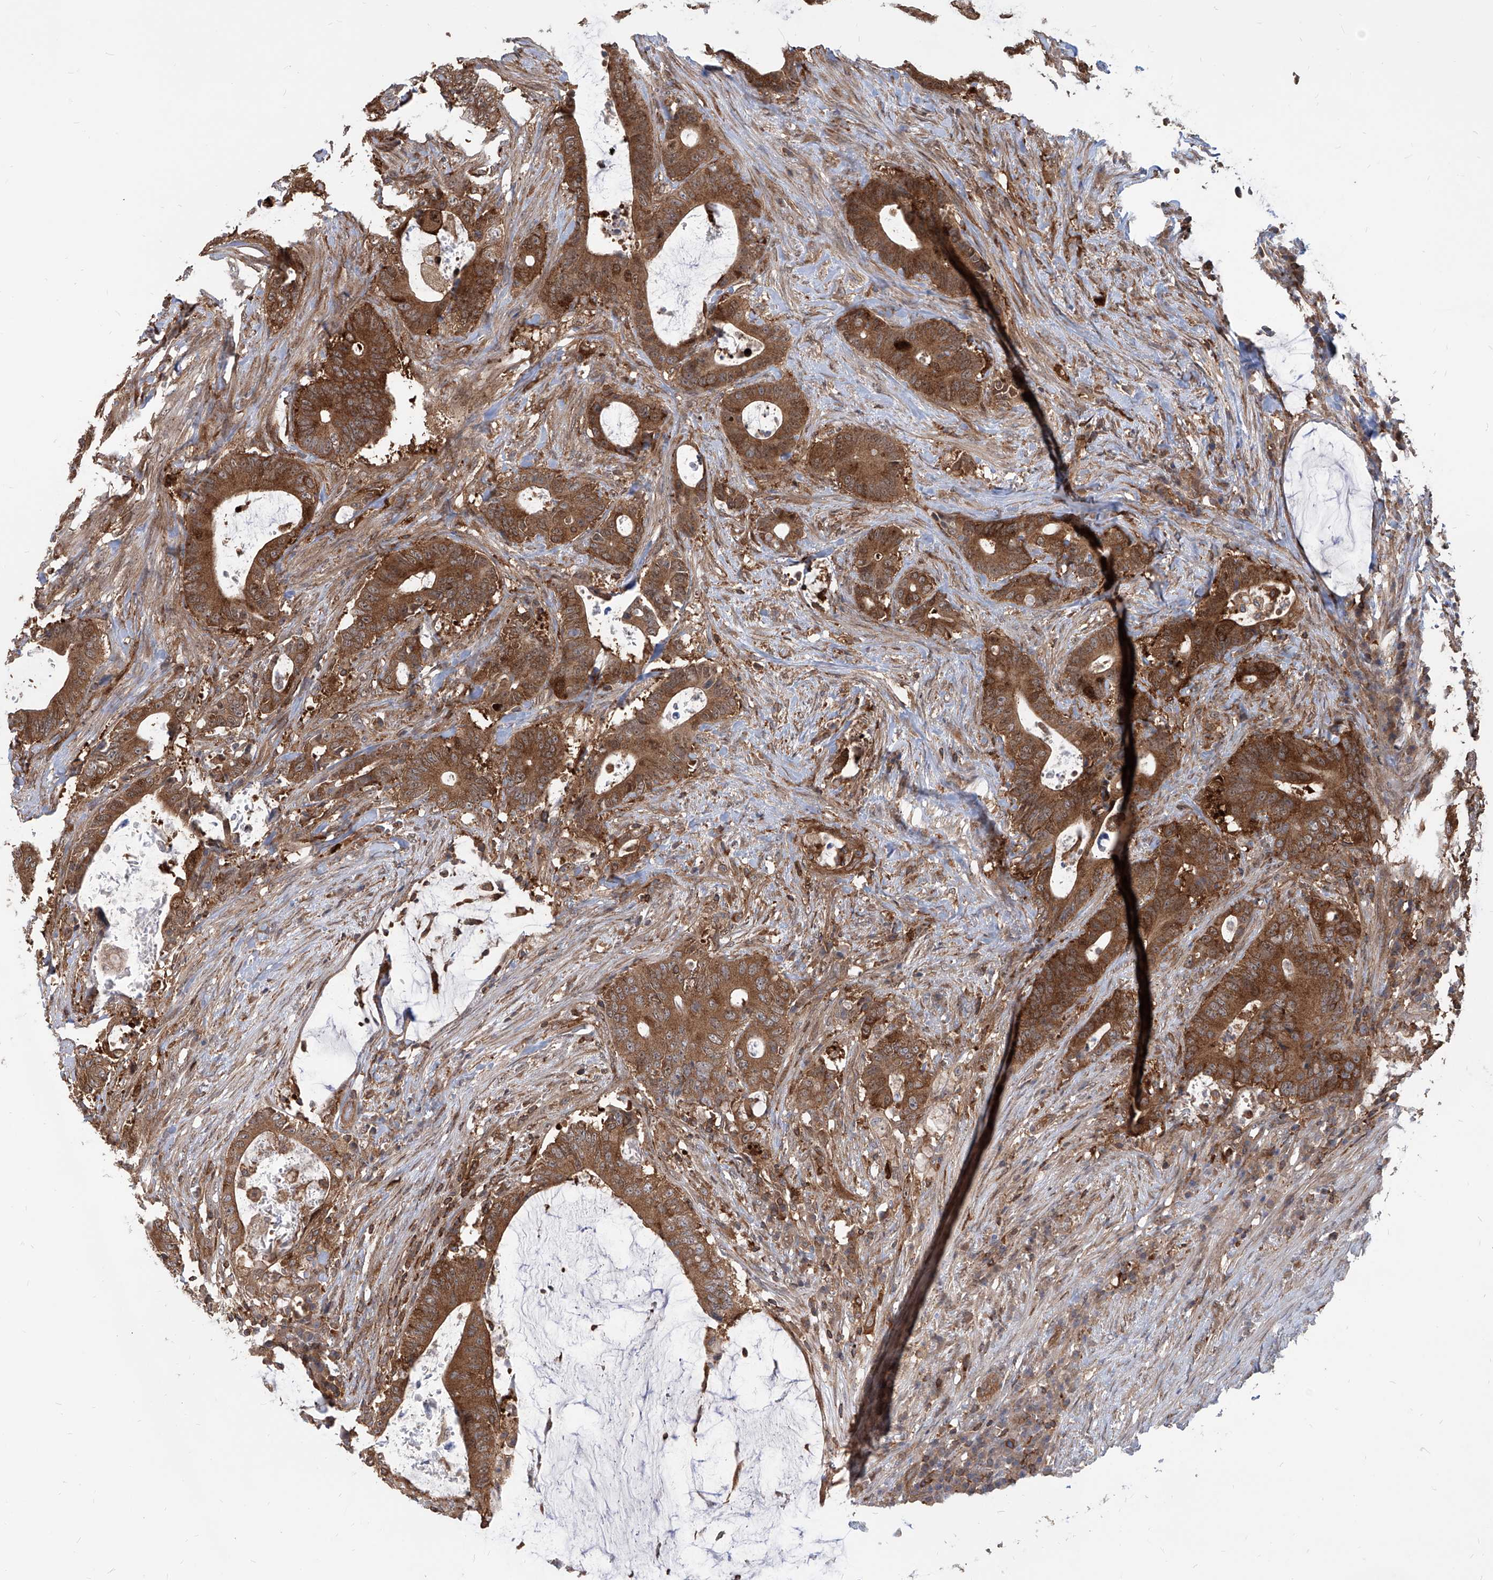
{"staining": {"intensity": "strong", "quantity": ">75%", "location": "cytoplasmic/membranous"}, "tissue": "colorectal cancer", "cell_type": "Tumor cells", "image_type": "cancer", "snomed": [{"axis": "morphology", "description": "Adenocarcinoma, NOS"}, {"axis": "topography", "description": "Colon"}], "caption": "Colorectal cancer was stained to show a protein in brown. There is high levels of strong cytoplasmic/membranous positivity in about >75% of tumor cells.", "gene": "MAGED2", "patient": {"sex": "male", "age": 83}}